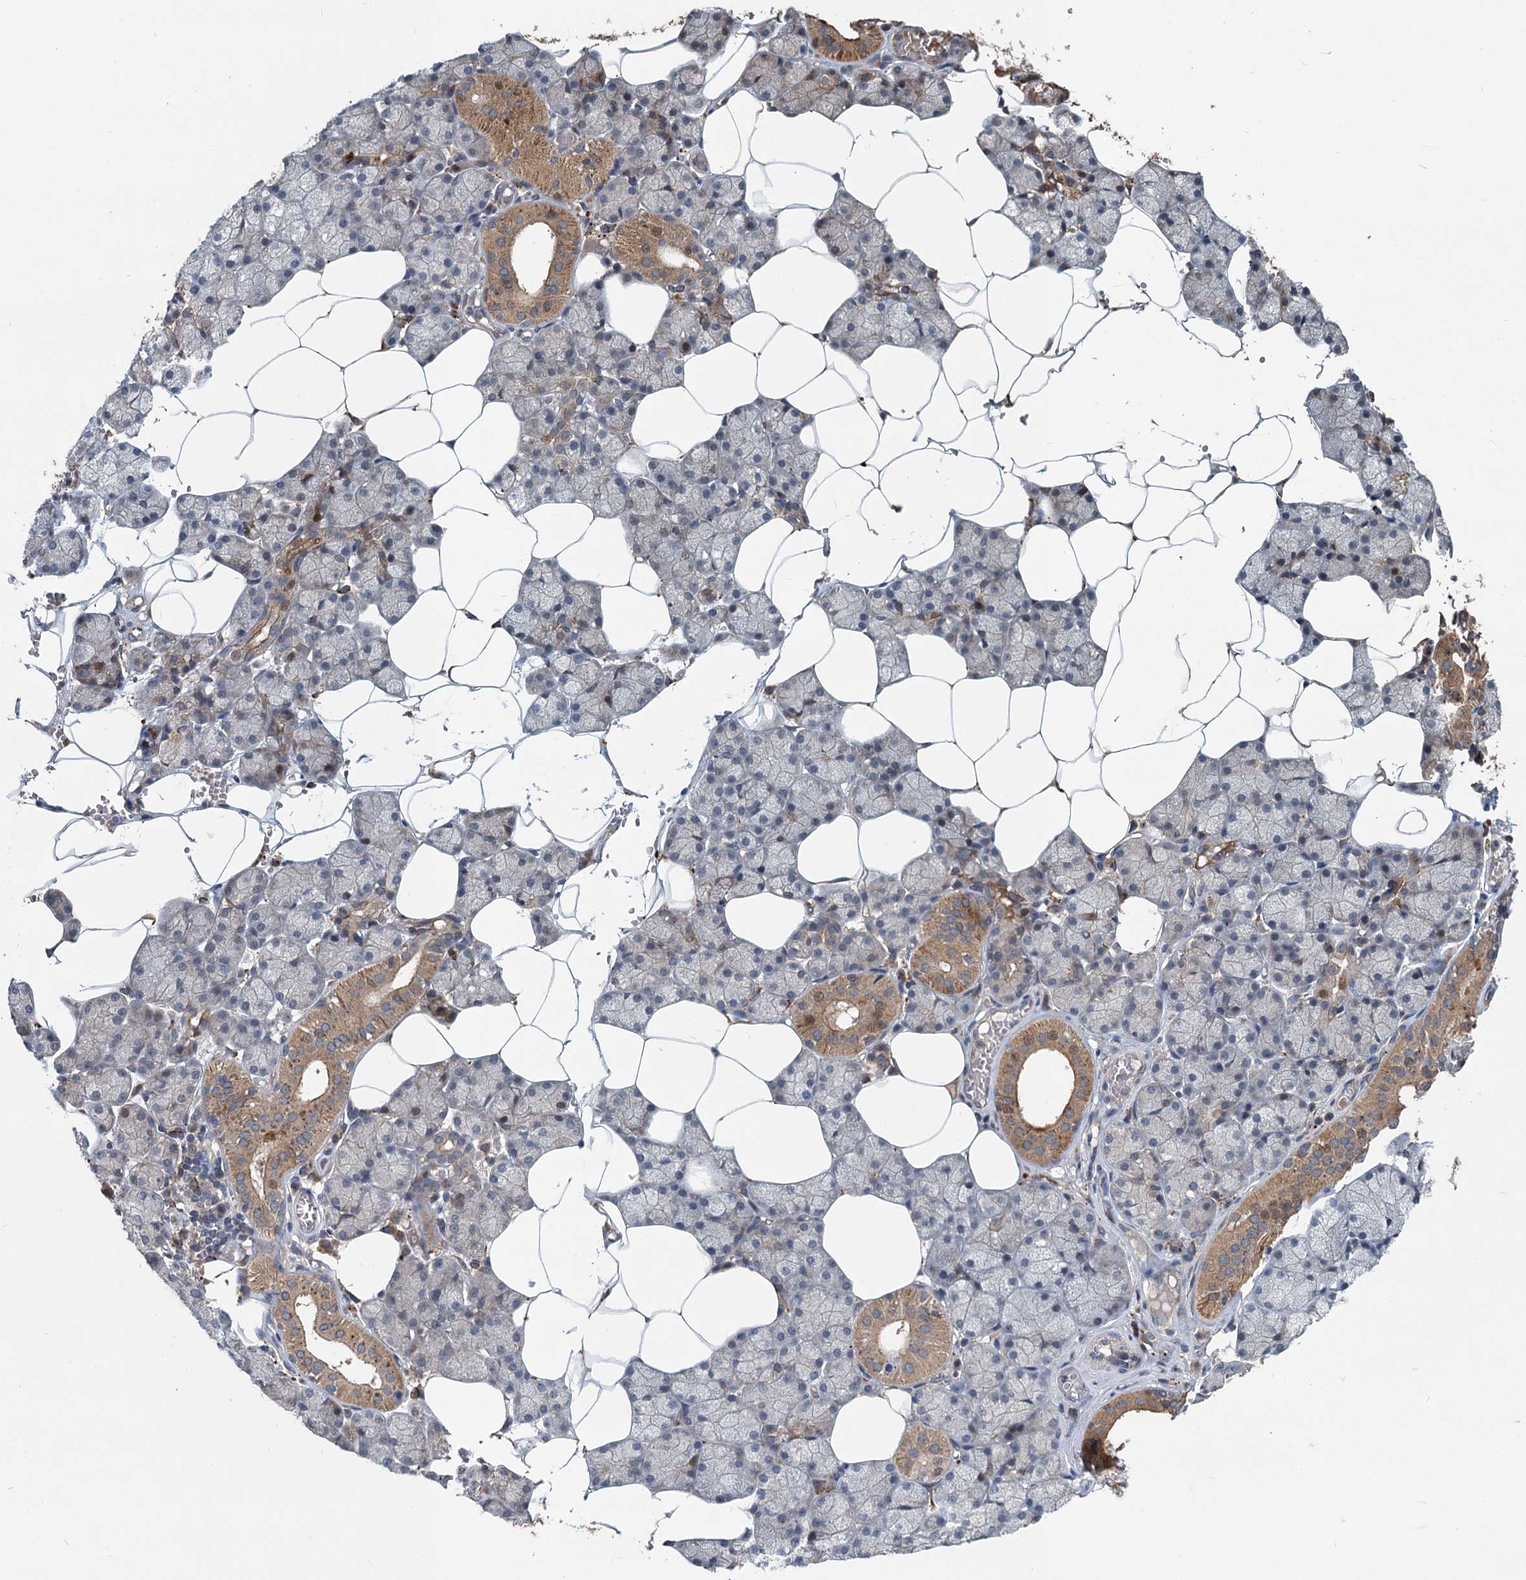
{"staining": {"intensity": "moderate", "quantity": "25%-75%", "location": "cytoplasmic/membranous"}, "tissue": "salivary gland", "cell_type": "Glandular cells", "image_type": "normal", "snomed": [{"axis": "morphology", "description": "Normal tissue, NOS"}, {"axis": "topography", "description": "Salivary gland"}], "caption": "This micrograph reveals immunohistochemistry staining of unremarkable salivary gland, with medium moderate cytoplasmic/membranous positivity in approximately 25%-75% of glandular cells.", "gene": "OTUB1", "patient": {"sex": "male", "age": 62}}